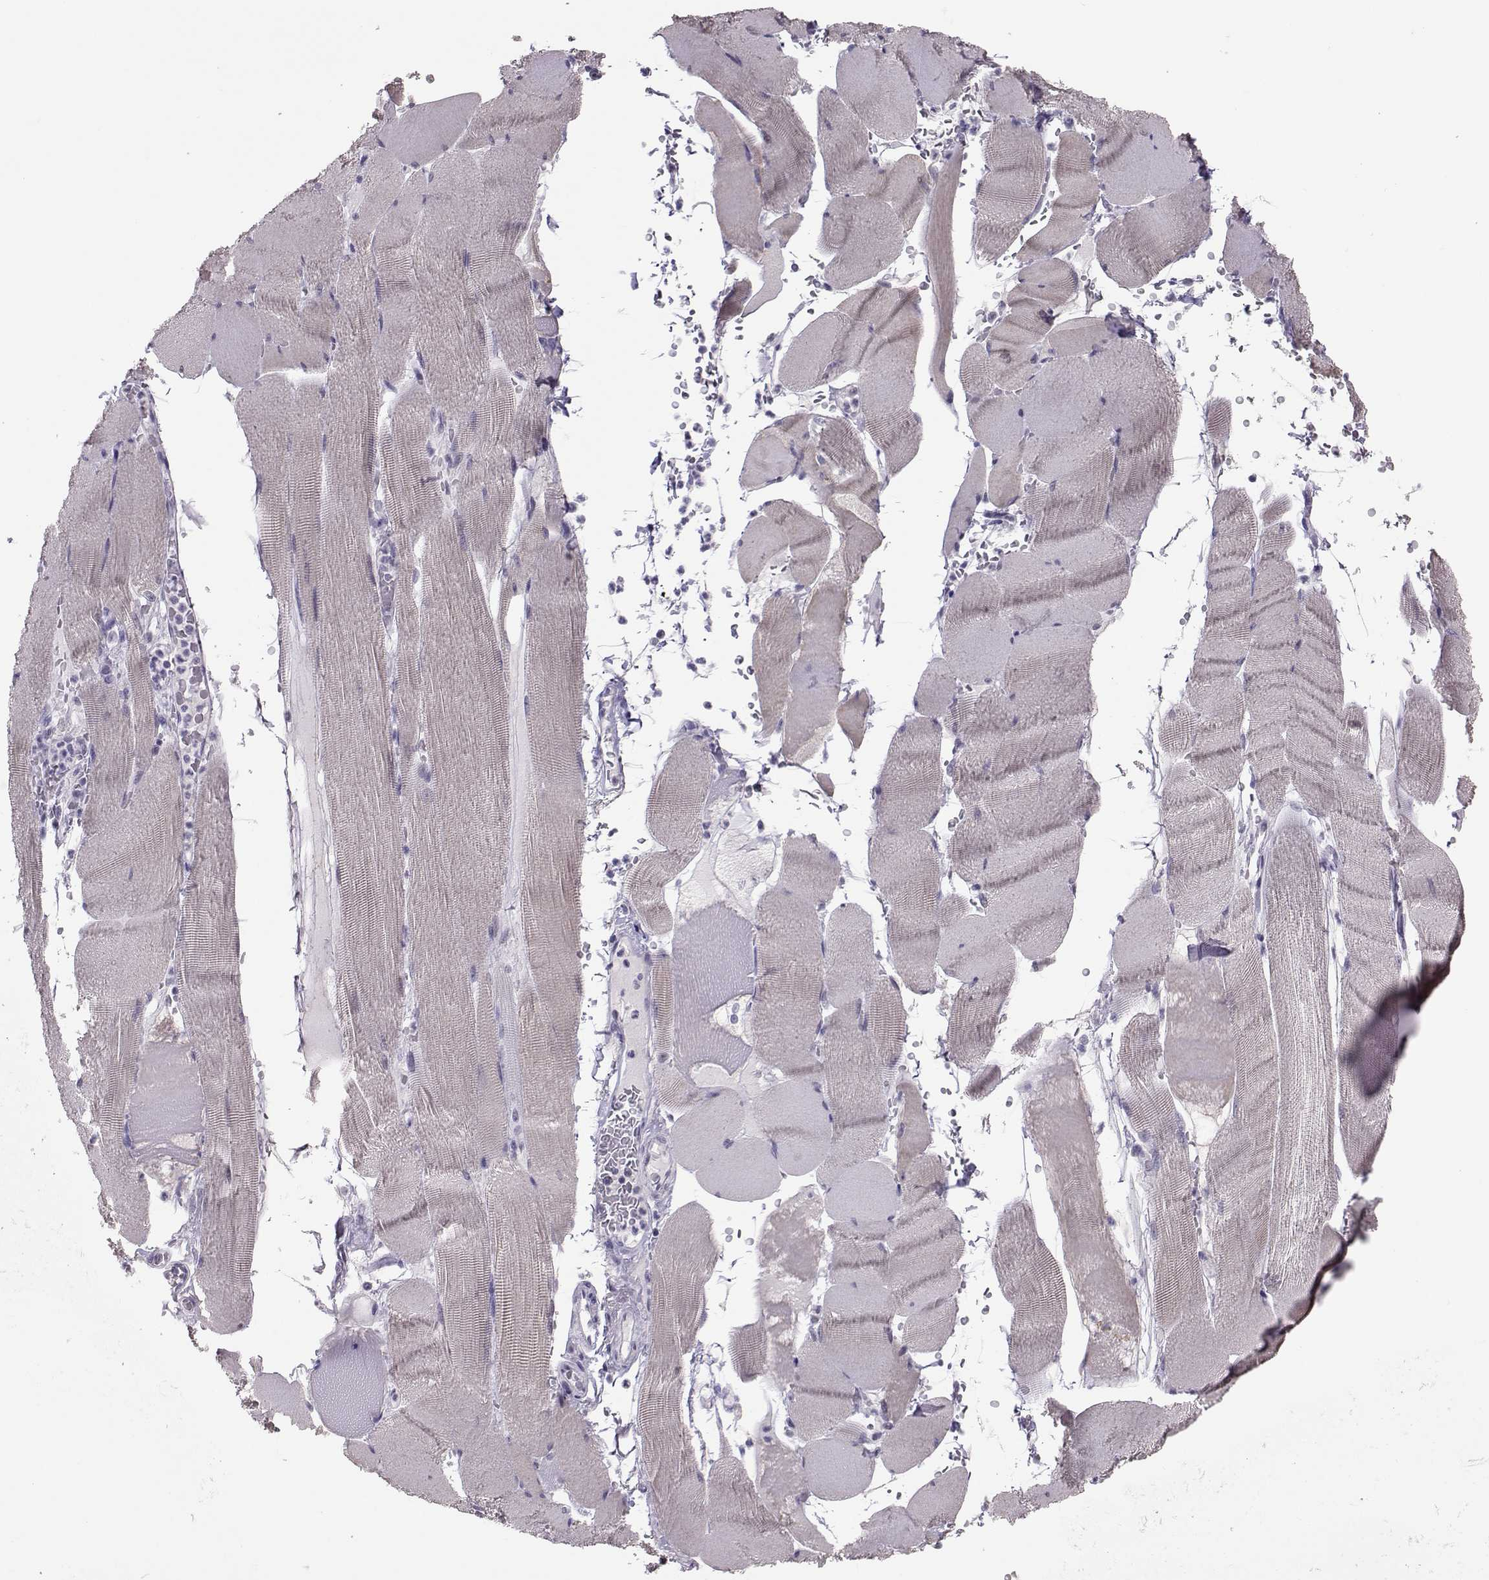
{"staining": {"intensity": "negative", "quantity": "none", "location": "none"}, "tissue": "skeletal muscle", "cell_type": "Myocytes", "image_type": "normal", "snomed": [{"axis": "morphology", "description": "Normal tissue, NOS"}, {"axis": "topography", "description": "Skeletal muscle"}], "caption": "DAB immunohistochemical staining of benign skeletal muscle demonstrates no significant expression in myocytes. (Brightfield microscopy of DAB IHC at high magnification).", "gene": "DNAAF1", "patient": {"sex": "male", "age": 56}}